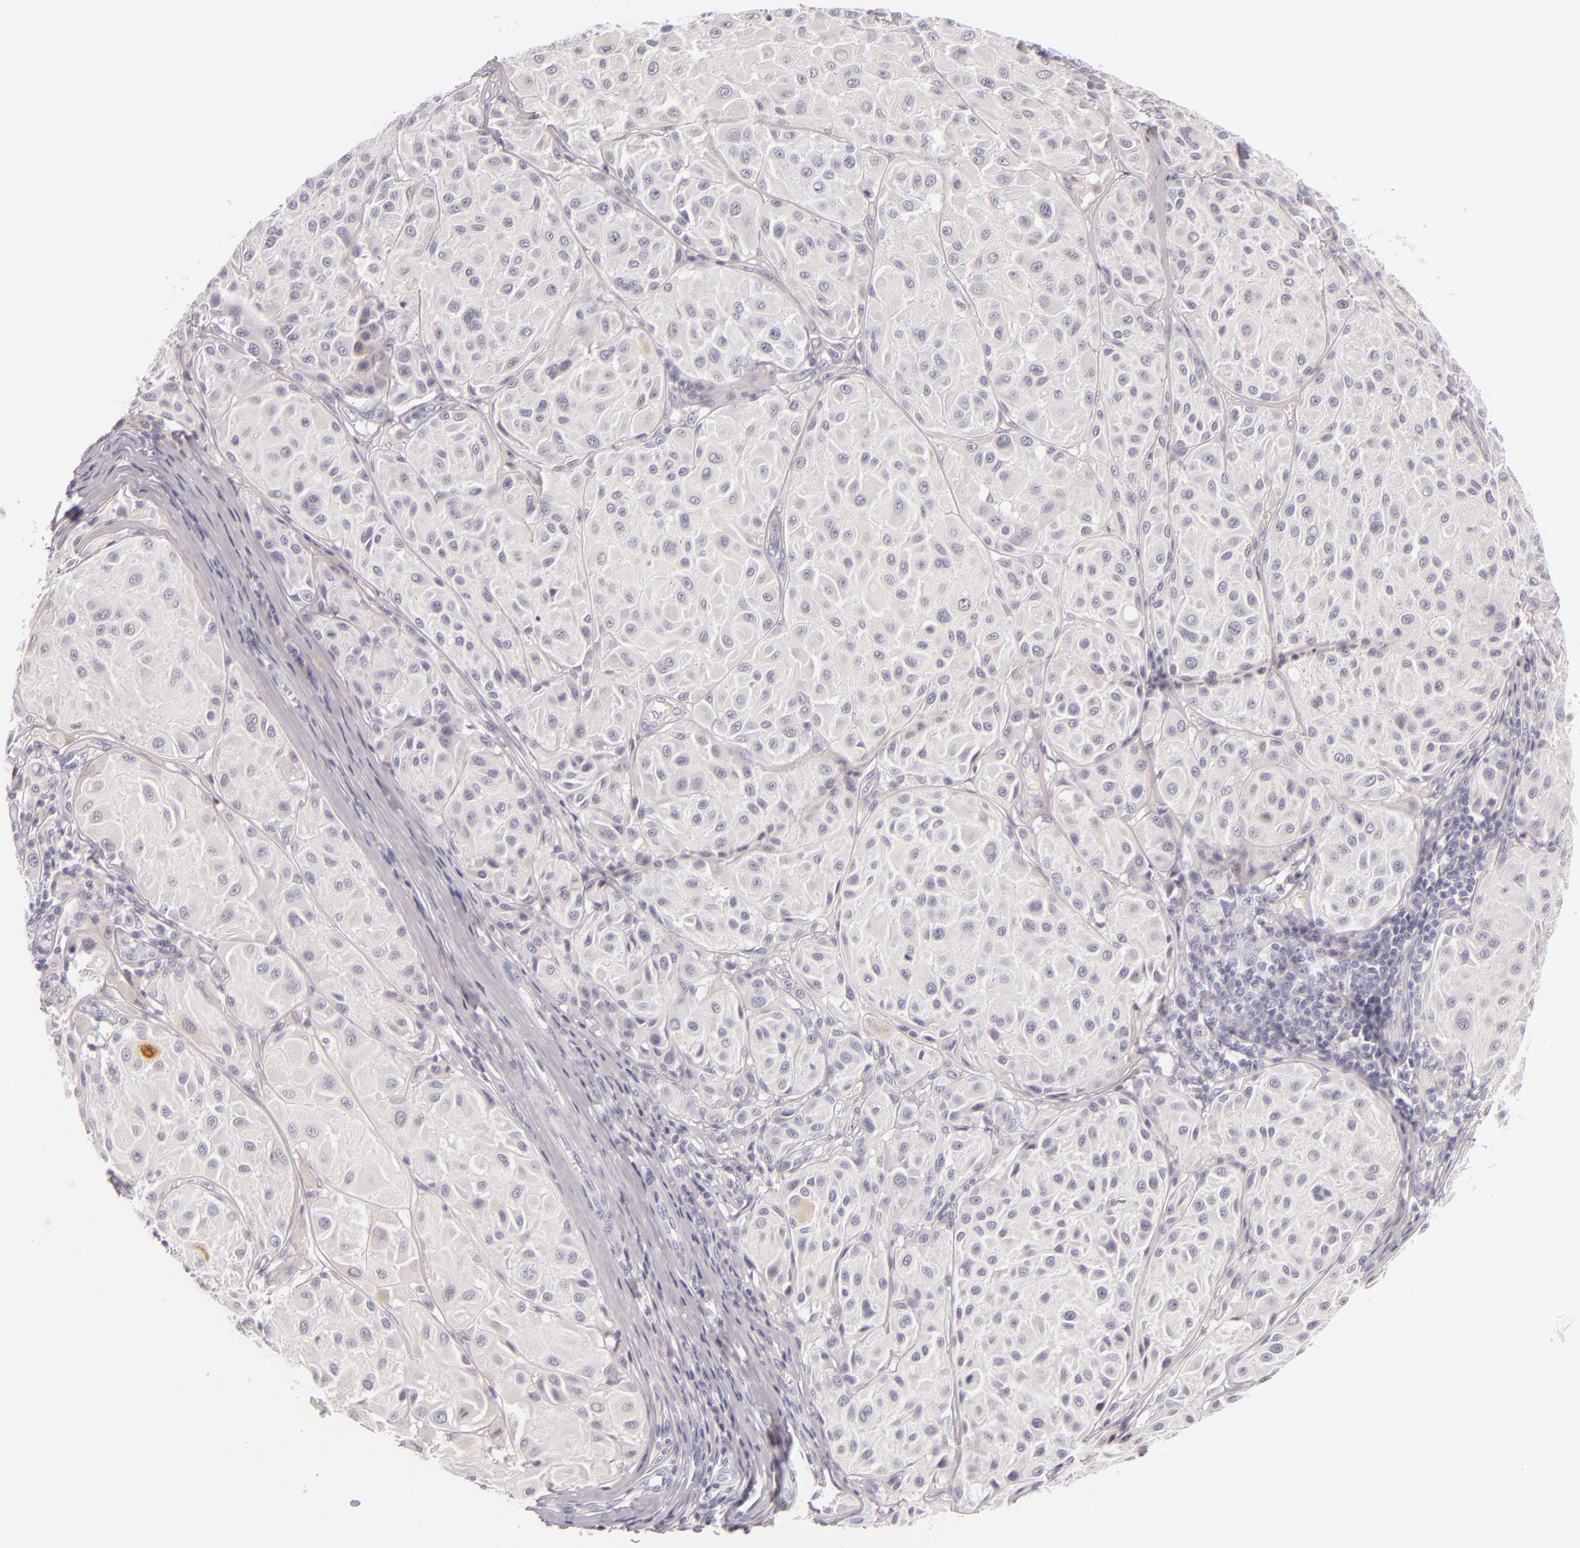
{"staining": {"intensity": "negative", "quantity": "none", "location": "none"}, "tissue": "melanoma", "cell_type": "Tumor cells", "image_type": "cancer", "snomed": [{"axis": "morphology", "description": "Malignant melanoma, NOS"}, {"axis": "topography", "description": "Skin"}], "caption": "Malignant melanoma stained for a protein using IHC demonstrates no positivity tumor cells.", "gene": "INA", "patient": {"sex": "male", "age": 36}}